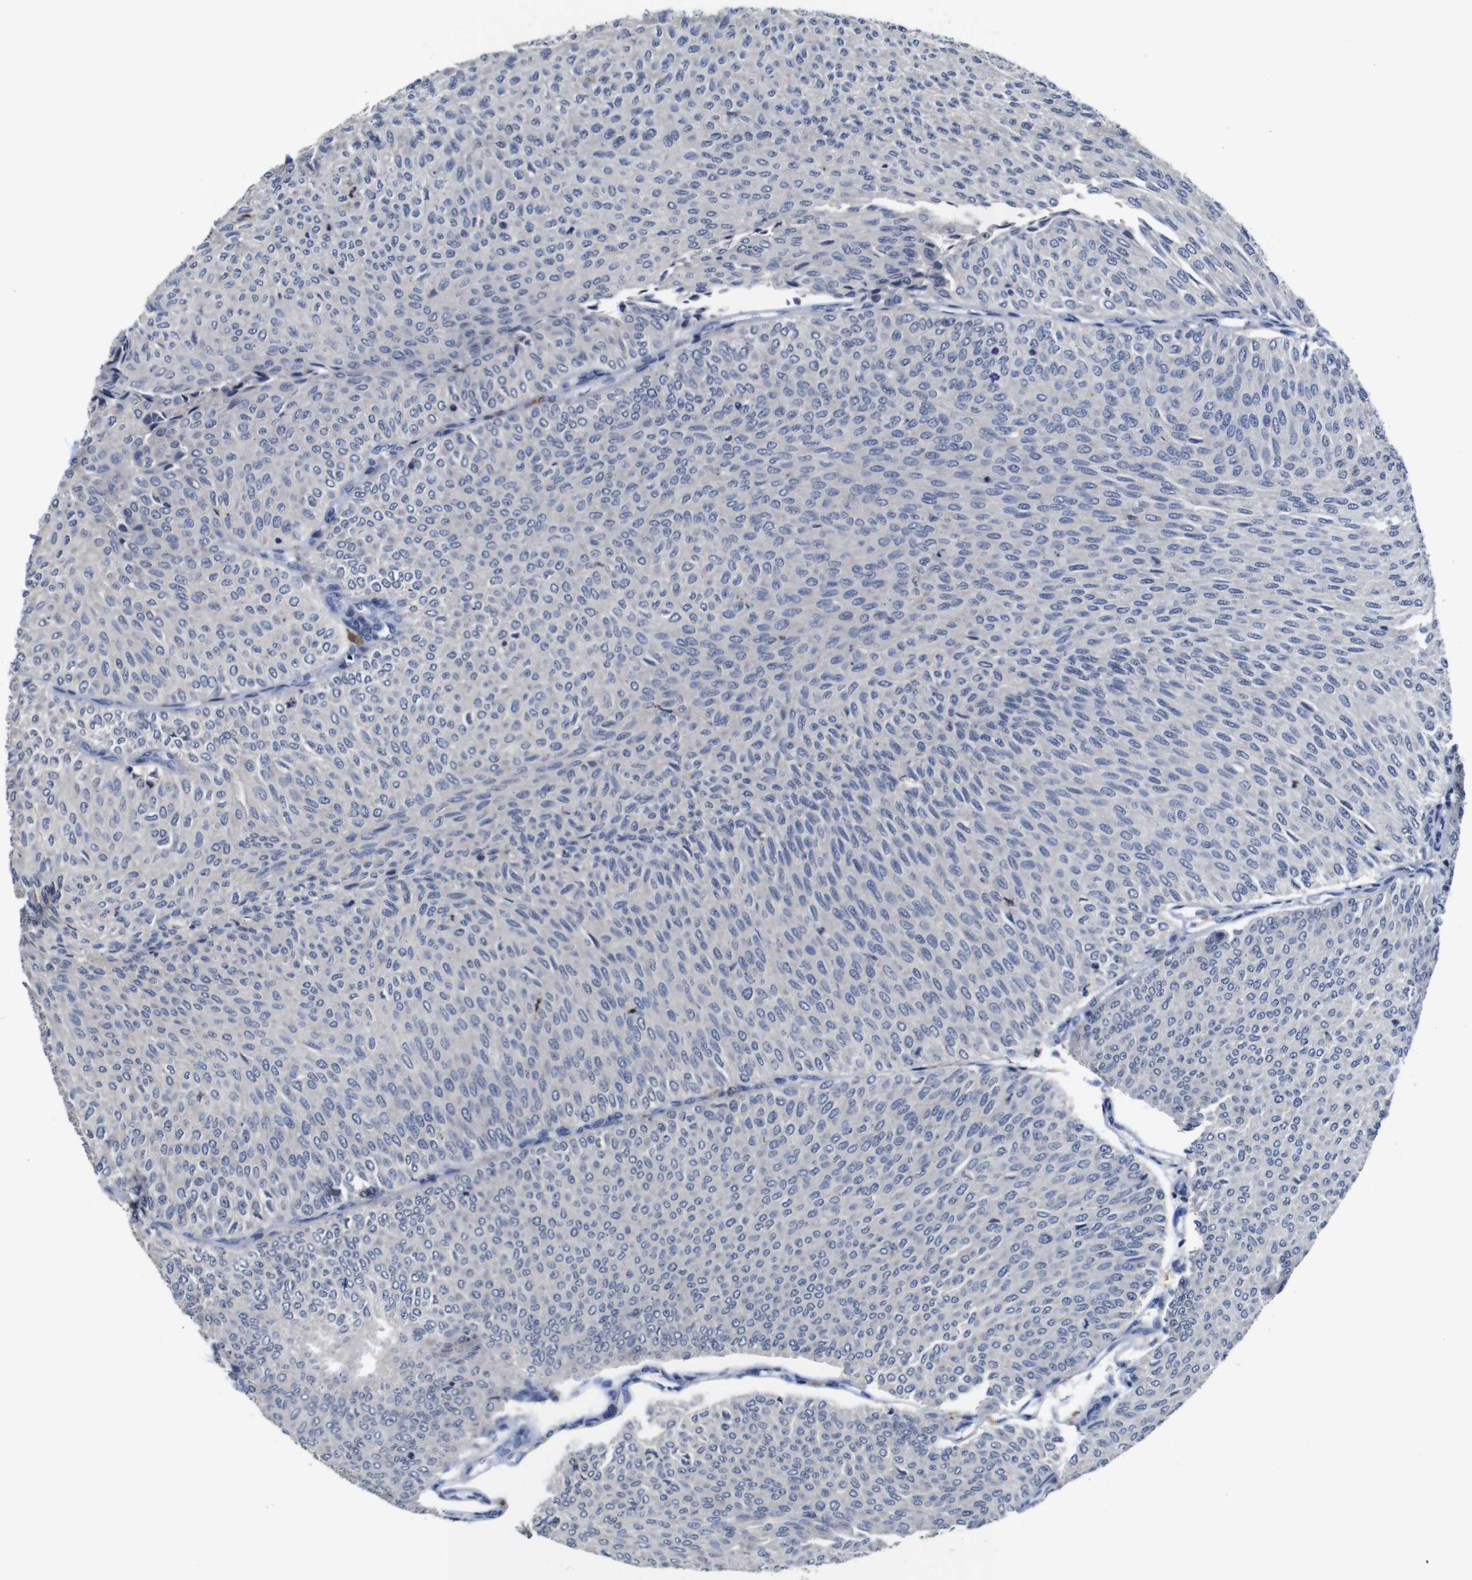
{"staining": {"intensity": "negative", "quantity": "none", "location": "none"}, "tissue": "urothelial cancer", "cell_type": "Tumor cells", "image_type": "cancer", "snomed": [{"axis": "morphology", "description": "Urothelial carcinoma, Low grade"}, {"axis": "topography", "description": "Urinary bladder"}], "caption": "DAB immunohistochemical staining of human urothelial carcinoma (low-grade) shows no significant positivity in tumor cells.", "gene": "NTRK3", "patient": {"sex": "male", "age": 78}}